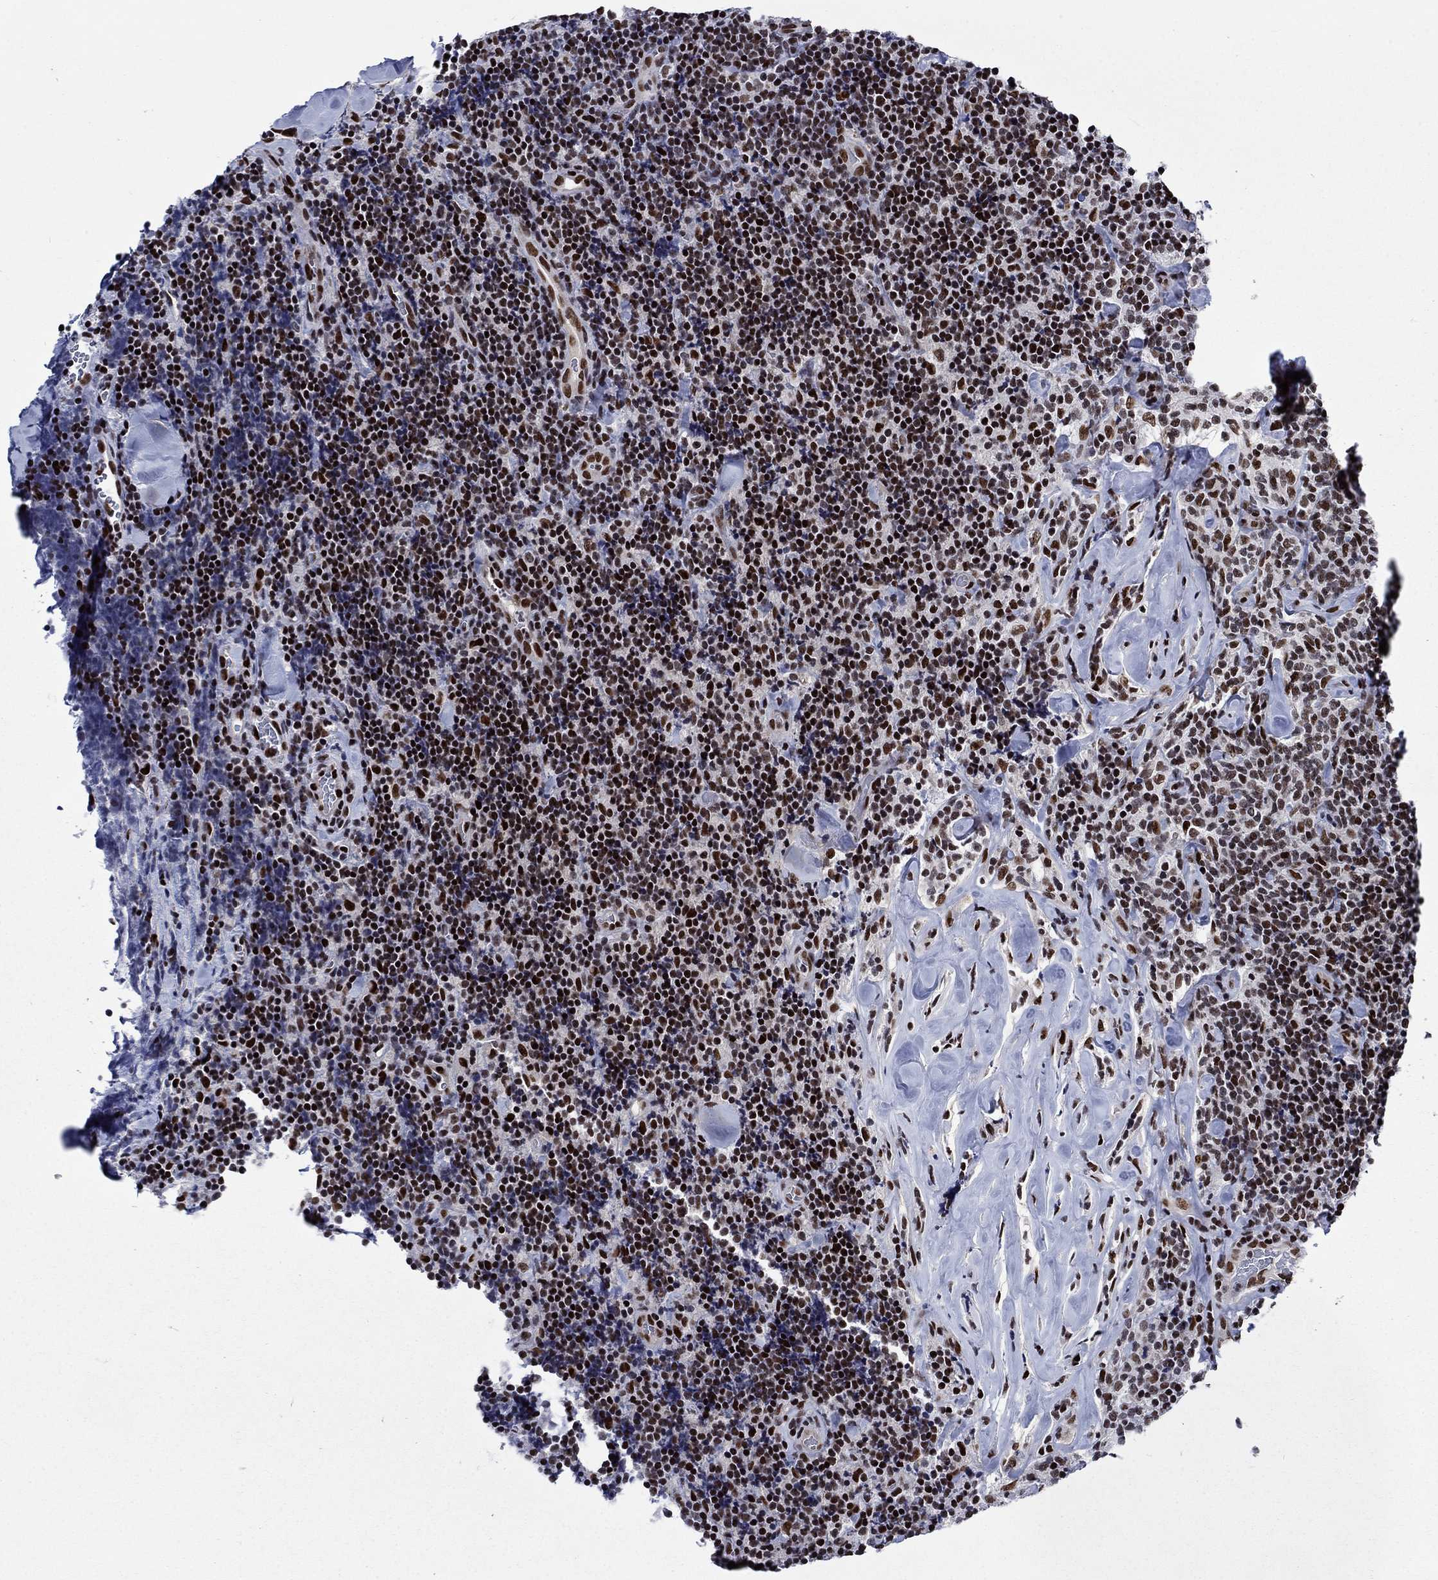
{"staining": {"intensity": "strong", "quantity": ">75%", "location": "nuclear"}, "tissue": "lymphoma", "cell_type": "Tumor cells", "image_type": "cancer", "snomed": [{"axis": "morphology", "description": "Malignant lymphoma, non-Hodgkin's type, Low grade"}, {"axis": "topography", "description": "Lymph node"}], "caption": "Tumor cells exhibit high levels of strong nuclear positivity in about >75% of cells in low-grade malignant lymphoma, non-Hodgkin's type.", "gene": "RPRD1B", "patient": {"sex": "female", "age": 56}}